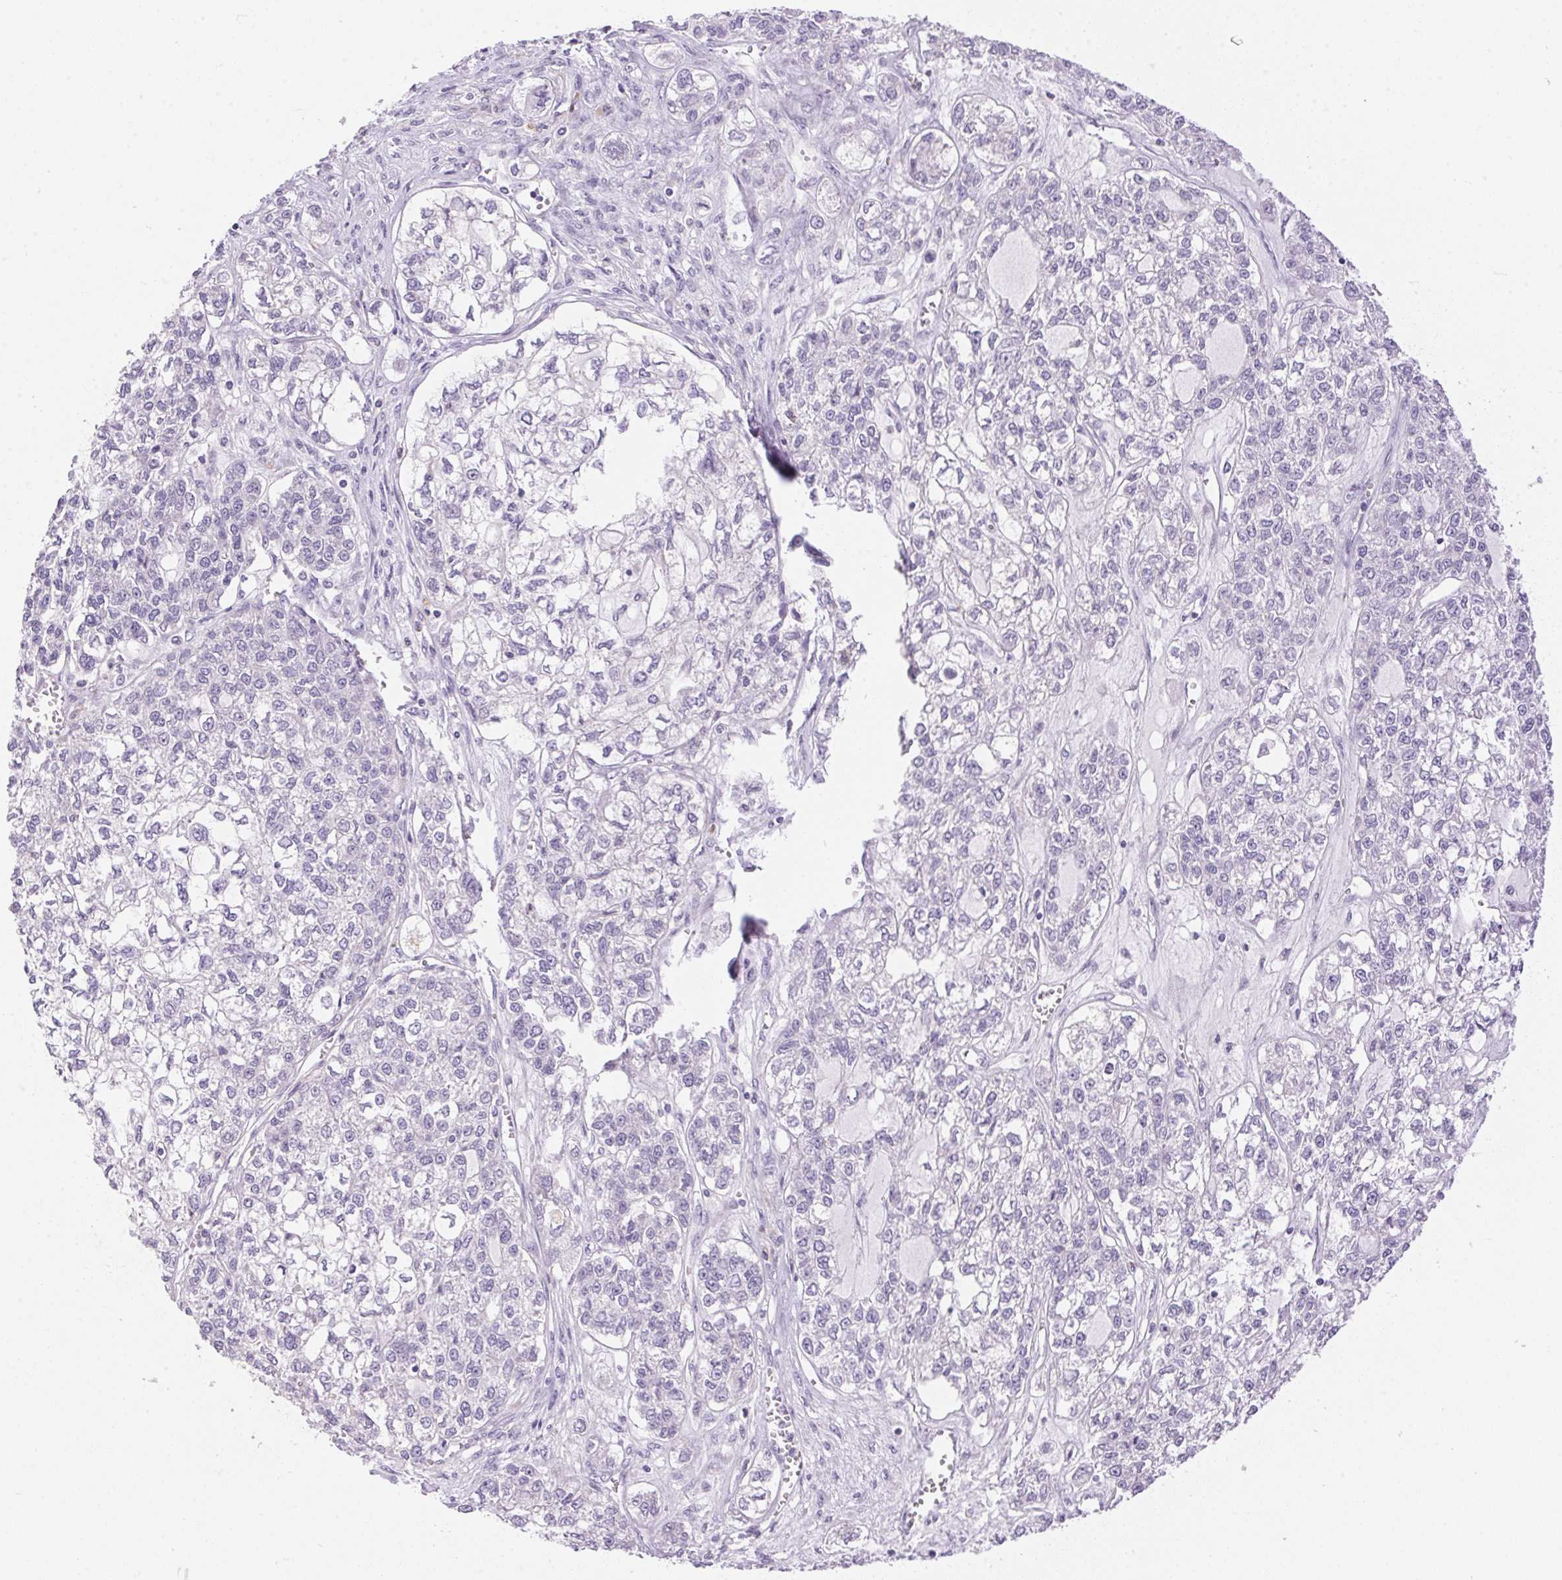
{"staining": {"intensity": "negative", "quantity": "none", "location": "none"}, "tissue": "ovarian cancer", "cell_type": "Tumor cells", "image_type": "cancer", "snomed": [{"axis": "morphology", "description": "Carcinoma, endometroid"}, {"axis": "topography", "description": "Ovary"}], "caption": "A micrograph of human ovarian endometroid carcinoma is negative for staining in tumor cells. (Stains: DAB (3,3'-diaminobenzidine) IHC with hematoxylin counter stain, Microscopy: brightfield microscopy at high magnification).", "gene": "PNLIPRP3", "patient": {"sex": "female", "age": 64}}